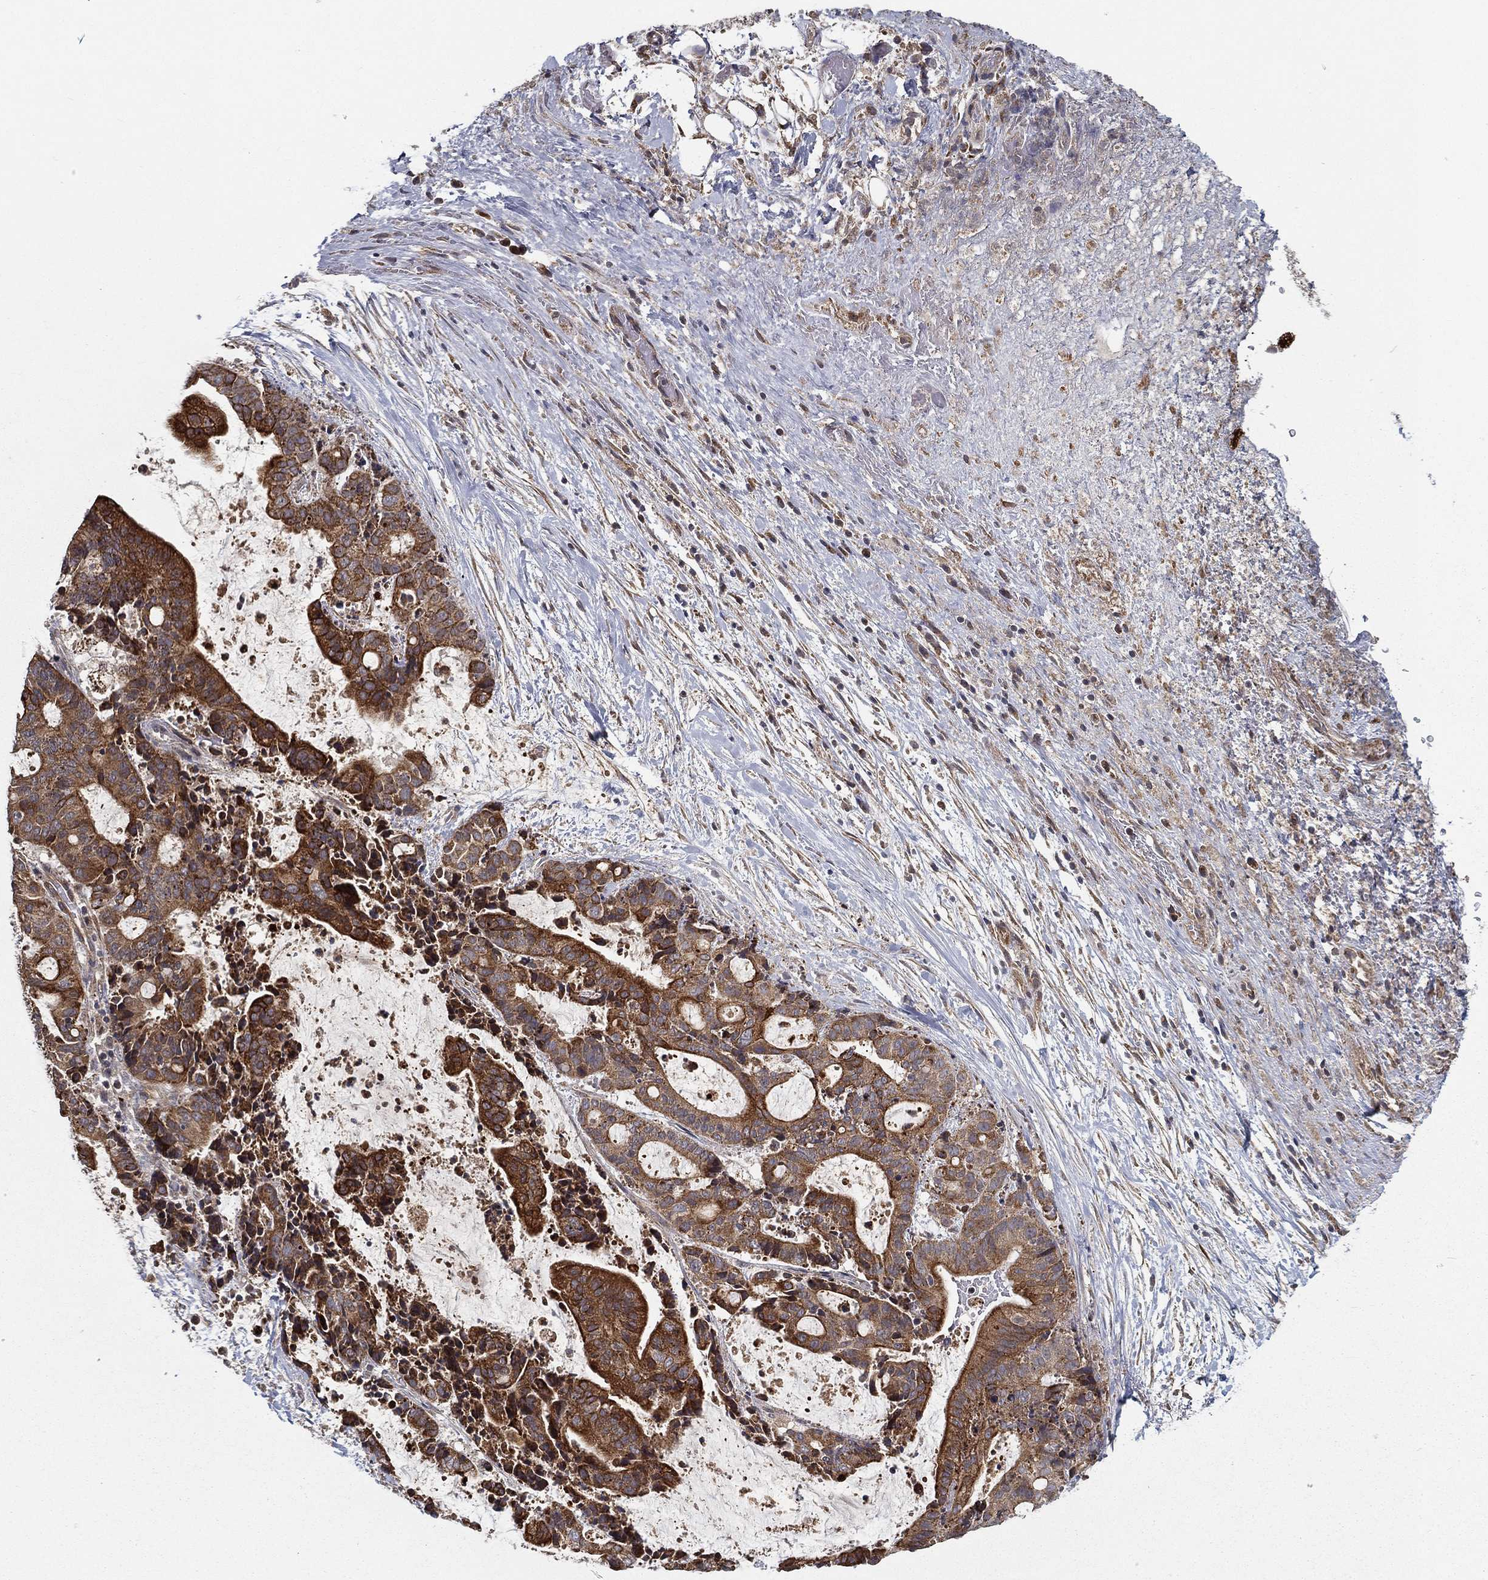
{"staining": {"intensity": "strong", "quantity": ">75%", "location": "cytoplasmic/membranous"}, "tissue": "liver cancer", "cell_type": "Tumor cells", "image_type": "cancer", "snomed": [{"axis": "morphology", "description": "Cholangiocarcinoma"}, {"axis": "topography", "description": "Liver"}], "caption": "IHC (DAB (3,3'-diaminobenzidine)) staining of liver cancer displays strong cytoplasmic/membranous protein staining in approximately >75% of tumor cells.", "gene": "UACA", "patient": {"sex": "female", "age": 73}}